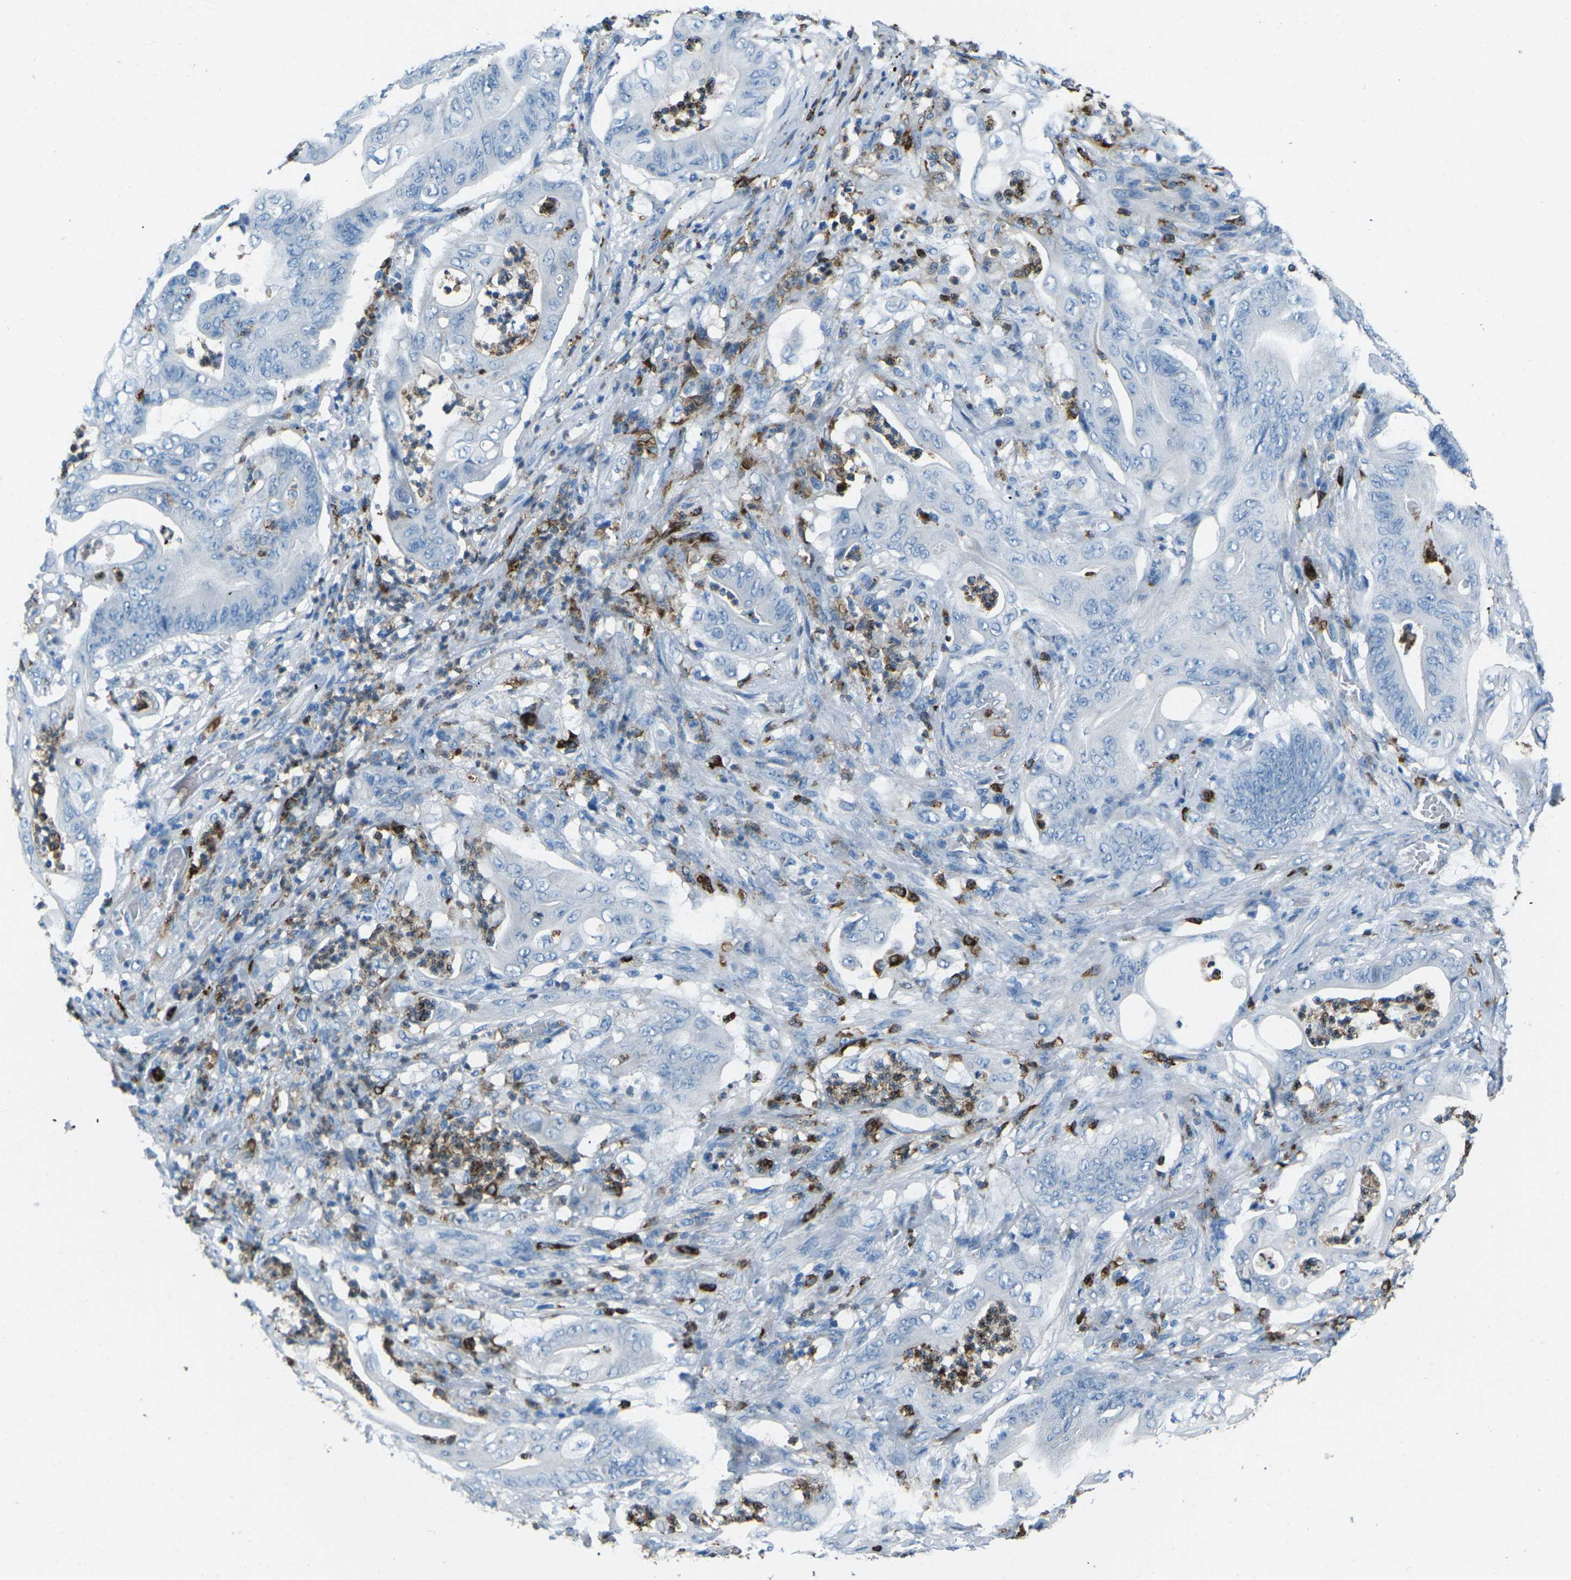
{"staining": {"intensity": "negative", "quantity": "none", "location": "none"}, "tissue": "stomach cancer", "cell_type": "Tumor cells", "image_type": "cancer", "snomed": [{"axis": "morphology", "description": "Adenocarcinoma, NOS"}, {"axis": "topography", "description": "Stomach"}], "caption": "This is an IHC image of stomach cancer (adenocarcinoma). There is no staining in tumor cells.", "gene": "FCN1", "patient": {"sex": "female", "age": 73}}